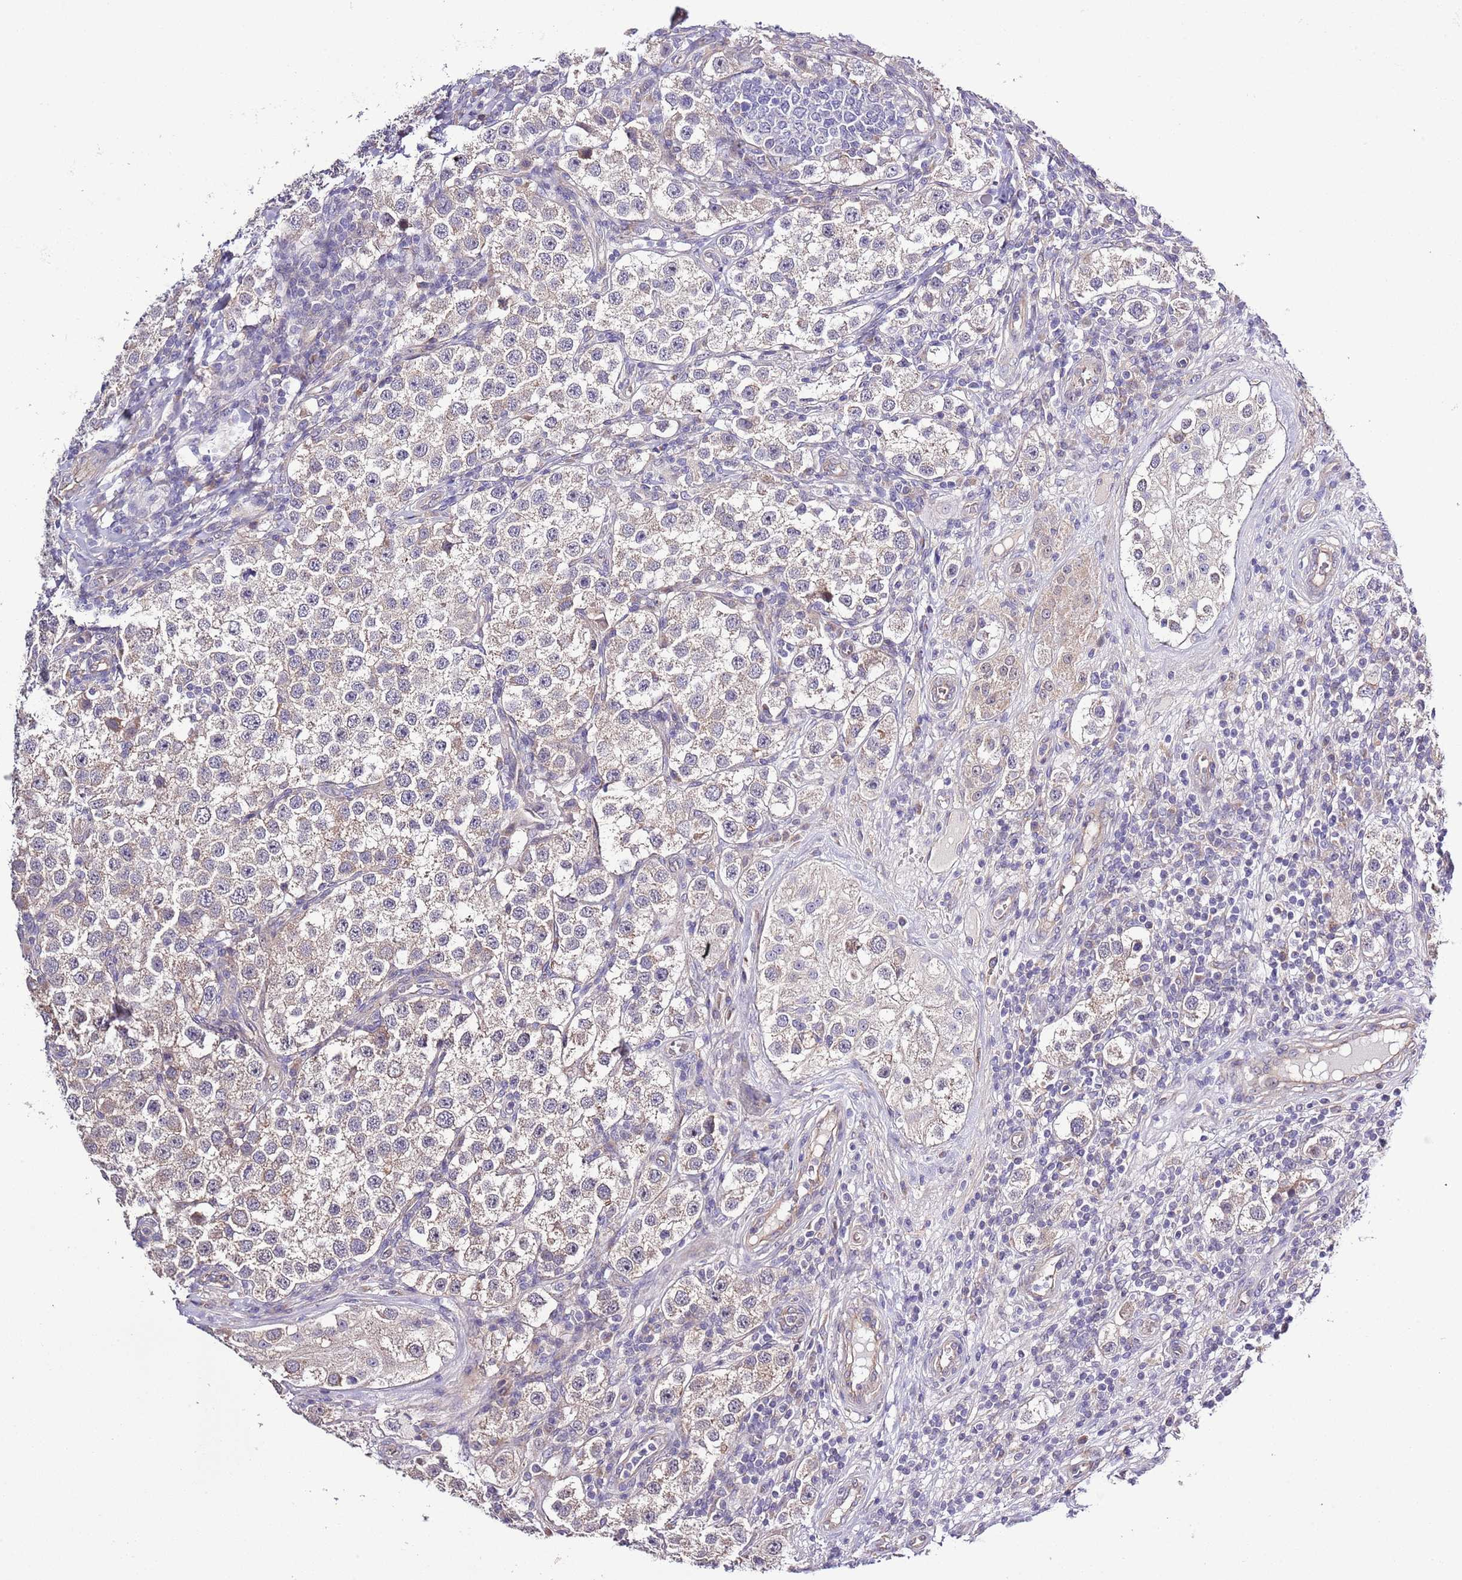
{"staining": {"intensity": "weak", "quantity": "25%-75%", "location": "cytoplasmic/membranous"}, "tissue": "testis cancer", "cell_type": "Tumor cells", "image_type": "cancer", "snomed": [{"axis": "morphology", "description": "Seminoma, NOS"}, {"axis": "topography", "description": "Testis"}], "caption": "About 25%-75% of tumor cells in seminoma (testis) display weak cytoplasmic/membranous protein positivity as visualized by brown immunohistochemical staining.", "gene": "LIPJ", "patient": {"sex": "male", "age": 37}}